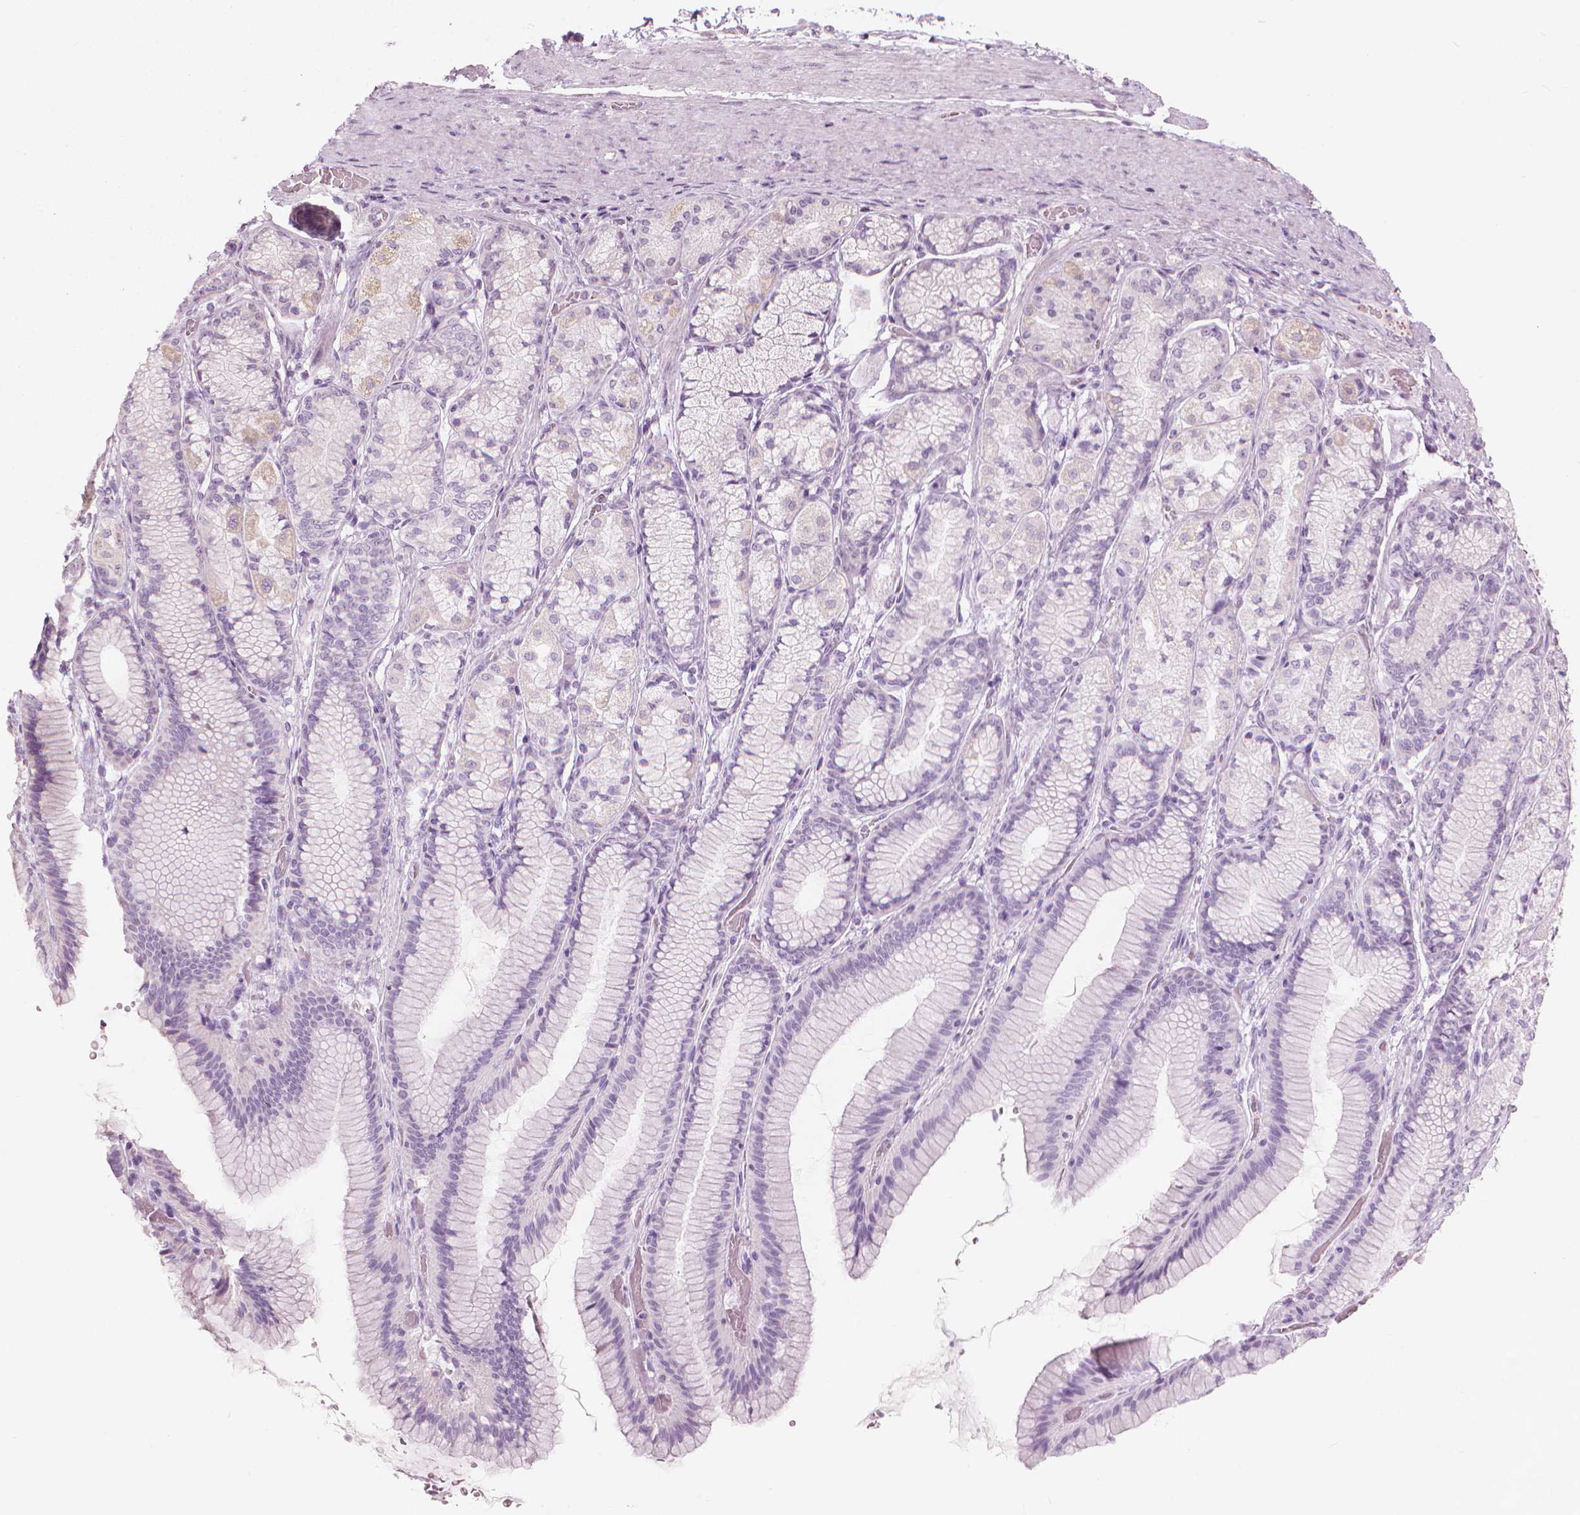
{"staining": {"intensity": "weak", "quantity": "<25%", "location": "cytoplasmic/membranous"}, "tissue": "stomach", "cell_type": "Glandular cells", "image_type": "normal", "snomed": [{"axis": "morphology", "description": "Normal tissue, NOS"}, {"axis": "morphology", "description": "Adenocarcinoma, NOS"}, {"axis": "morphology", "description": "Adenocarcinoma, High grade"}, {"axis": "topography", "description": "Stomach, upper"}, {"axis": "topography", "description": "Stomach"}], "caption": "Stomach was stained to show a protein in brown. There is no significant expression in glandular cells. The staining is performed using DAB (3,3'-diaminobenzidine) brown chromogen with nuclei counter-stained in using hematoxylin.", "gene": "CFAP126", "patient": {"sex": "female", "age": 65}}